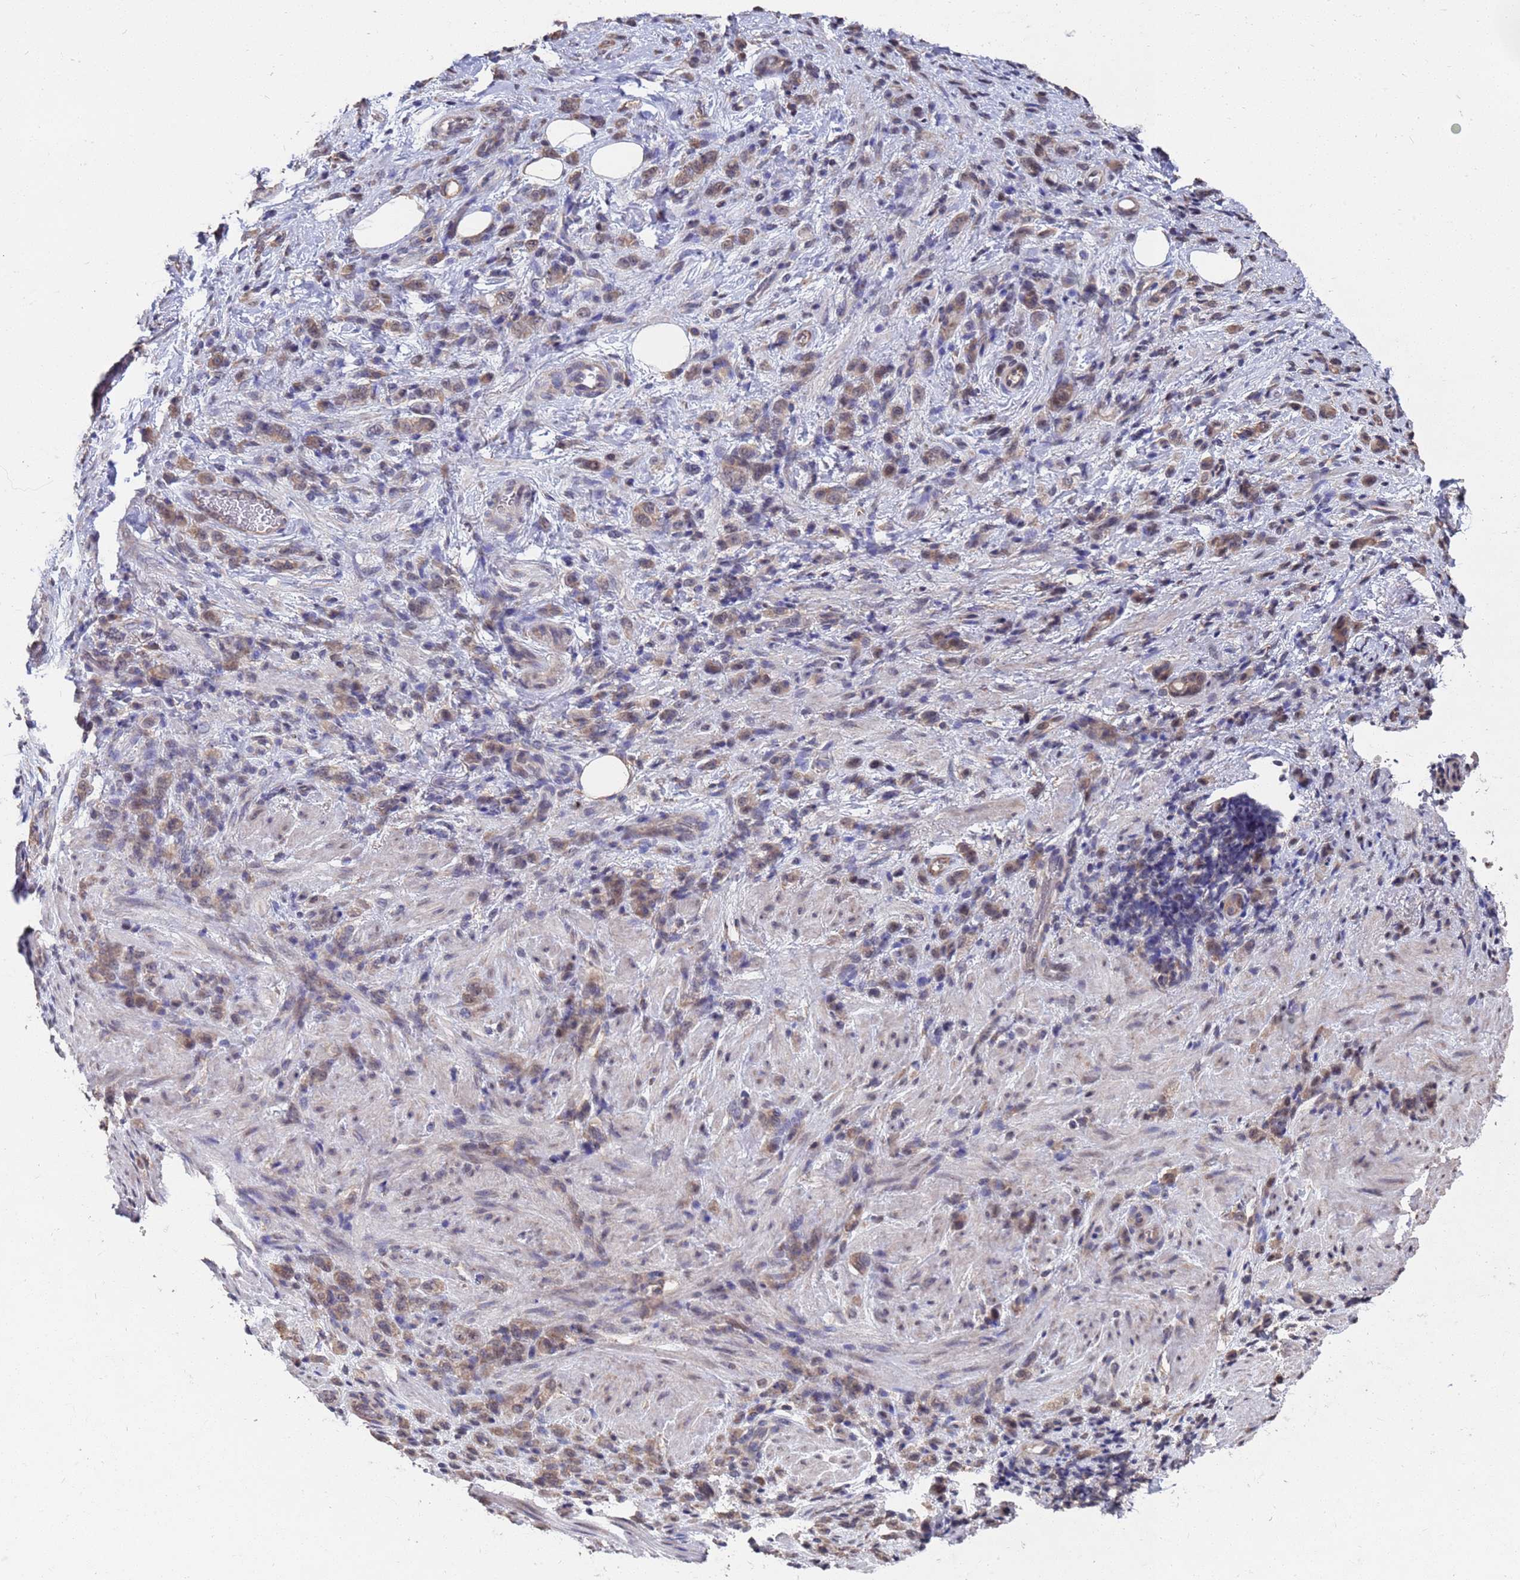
{"staining": {"intensity": "weak", "quantity": ">75%", "location": "cytoplasmic/membranous"}, "tissue": "stomach cancer", "cell_type": "Tumor cells", "image_type": "cancer", "snomed": [{"axis": "morphology", "description": "Adenocarcinoma, NOS"}, {"axis": "topography", "description": "Stomach"}], "caption": "This is an image of immunohistochemistry staining of adenocarcinoma (stomach), which shows weak staining in the cytoplasmic/membranous of tumor cells.", "gene": "CFAP119", "patient": {"sex": "male", "age": 77}}